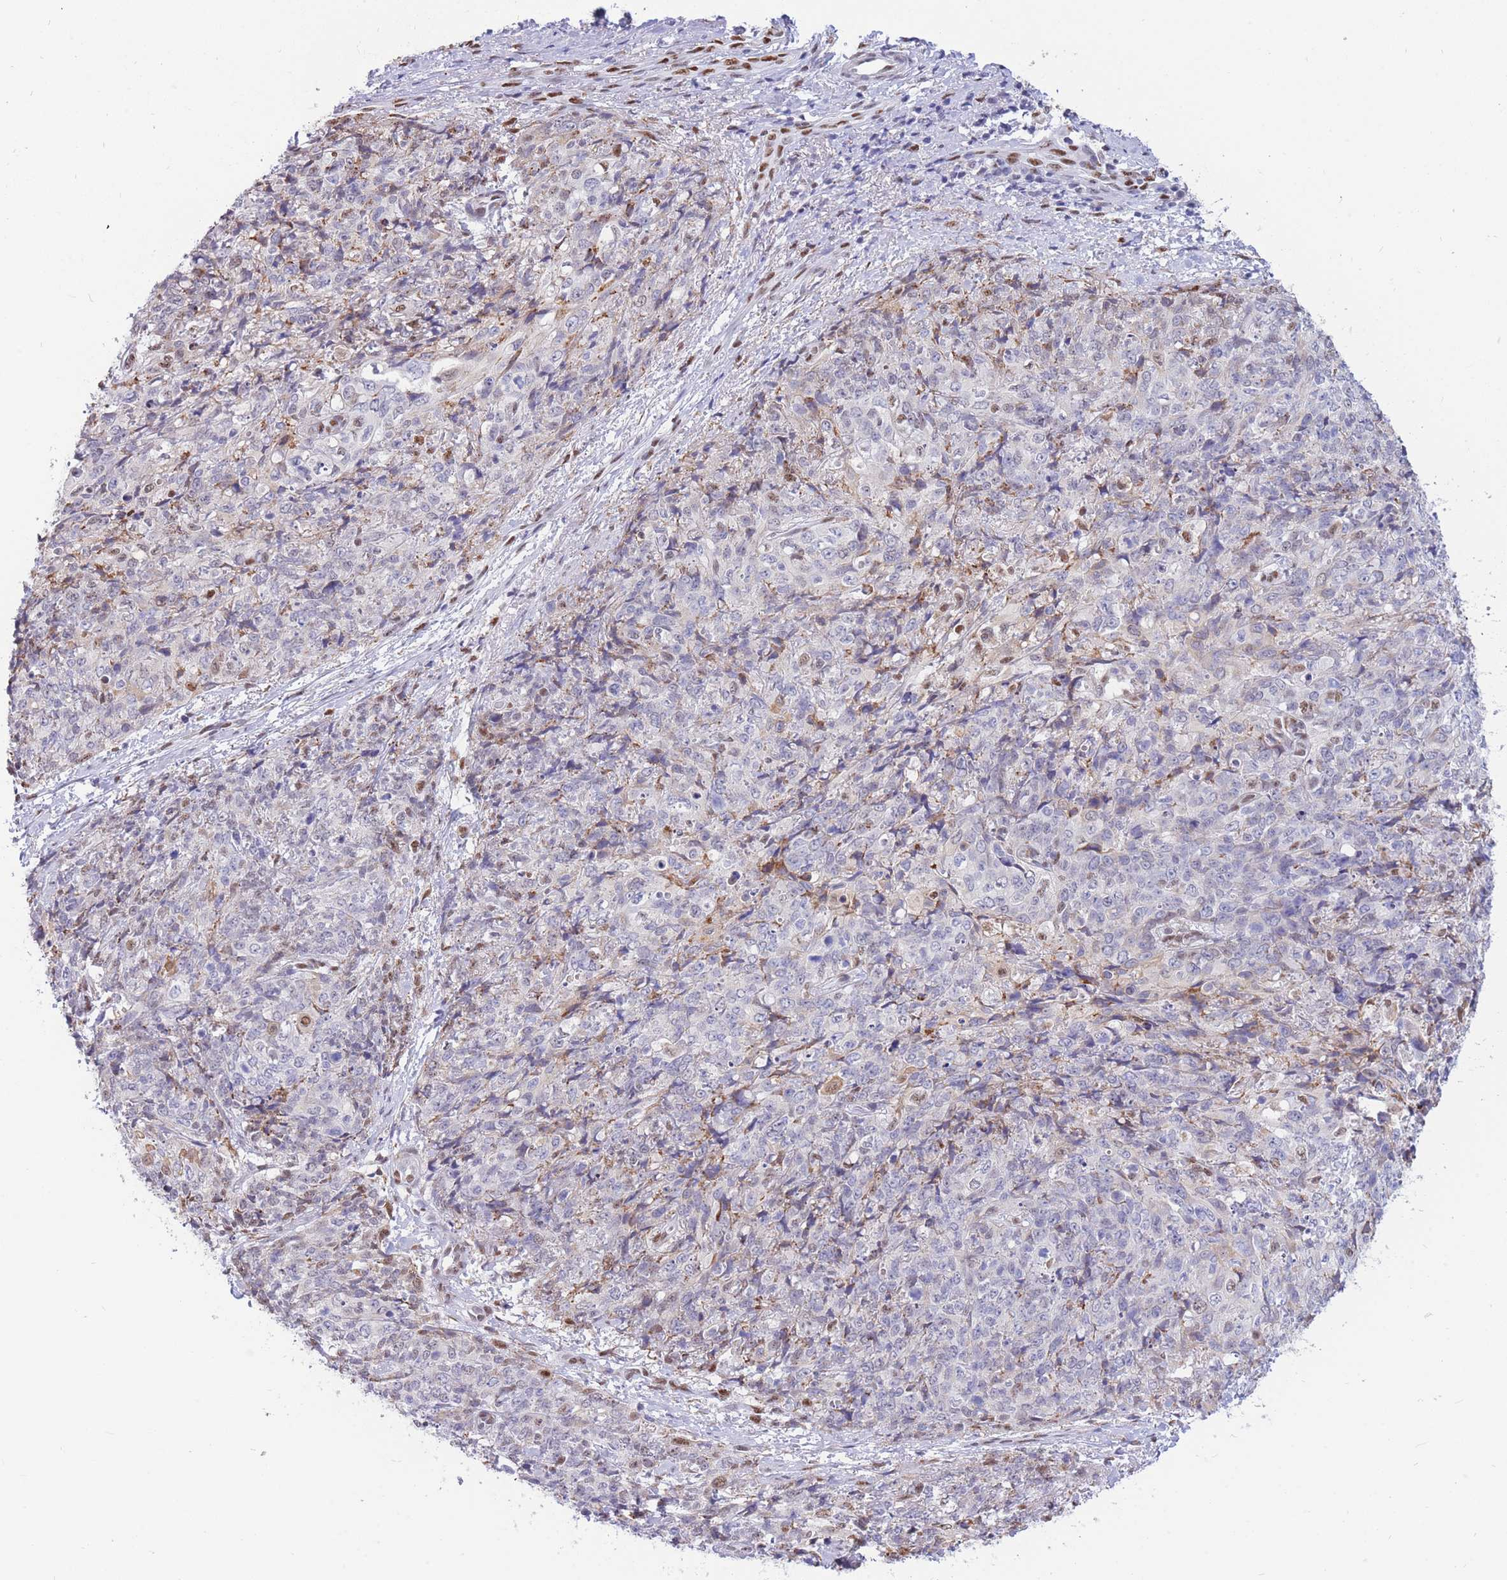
{"staining": {"intensity": "weak", "quantity": "<25%", "location": "nuclear"}, "tissue": "skin cancer", "cell_type": "Tumor cells", "image_type": "cancer", "snomed": [{"axis": "morphology", "description": "Squamous cell carcinoma, NOS"}, {"axis": "topography", "description": "Skin"}, {"axis": "topography", "description": "Vulva"}], "caption": "An immunohistochemistry histopathology image of skin cancer is shown. There is no staining in tumor cells of skin cancer.", "gene": "FAM153A", "patient": {"sex": "female", "age": 85}}